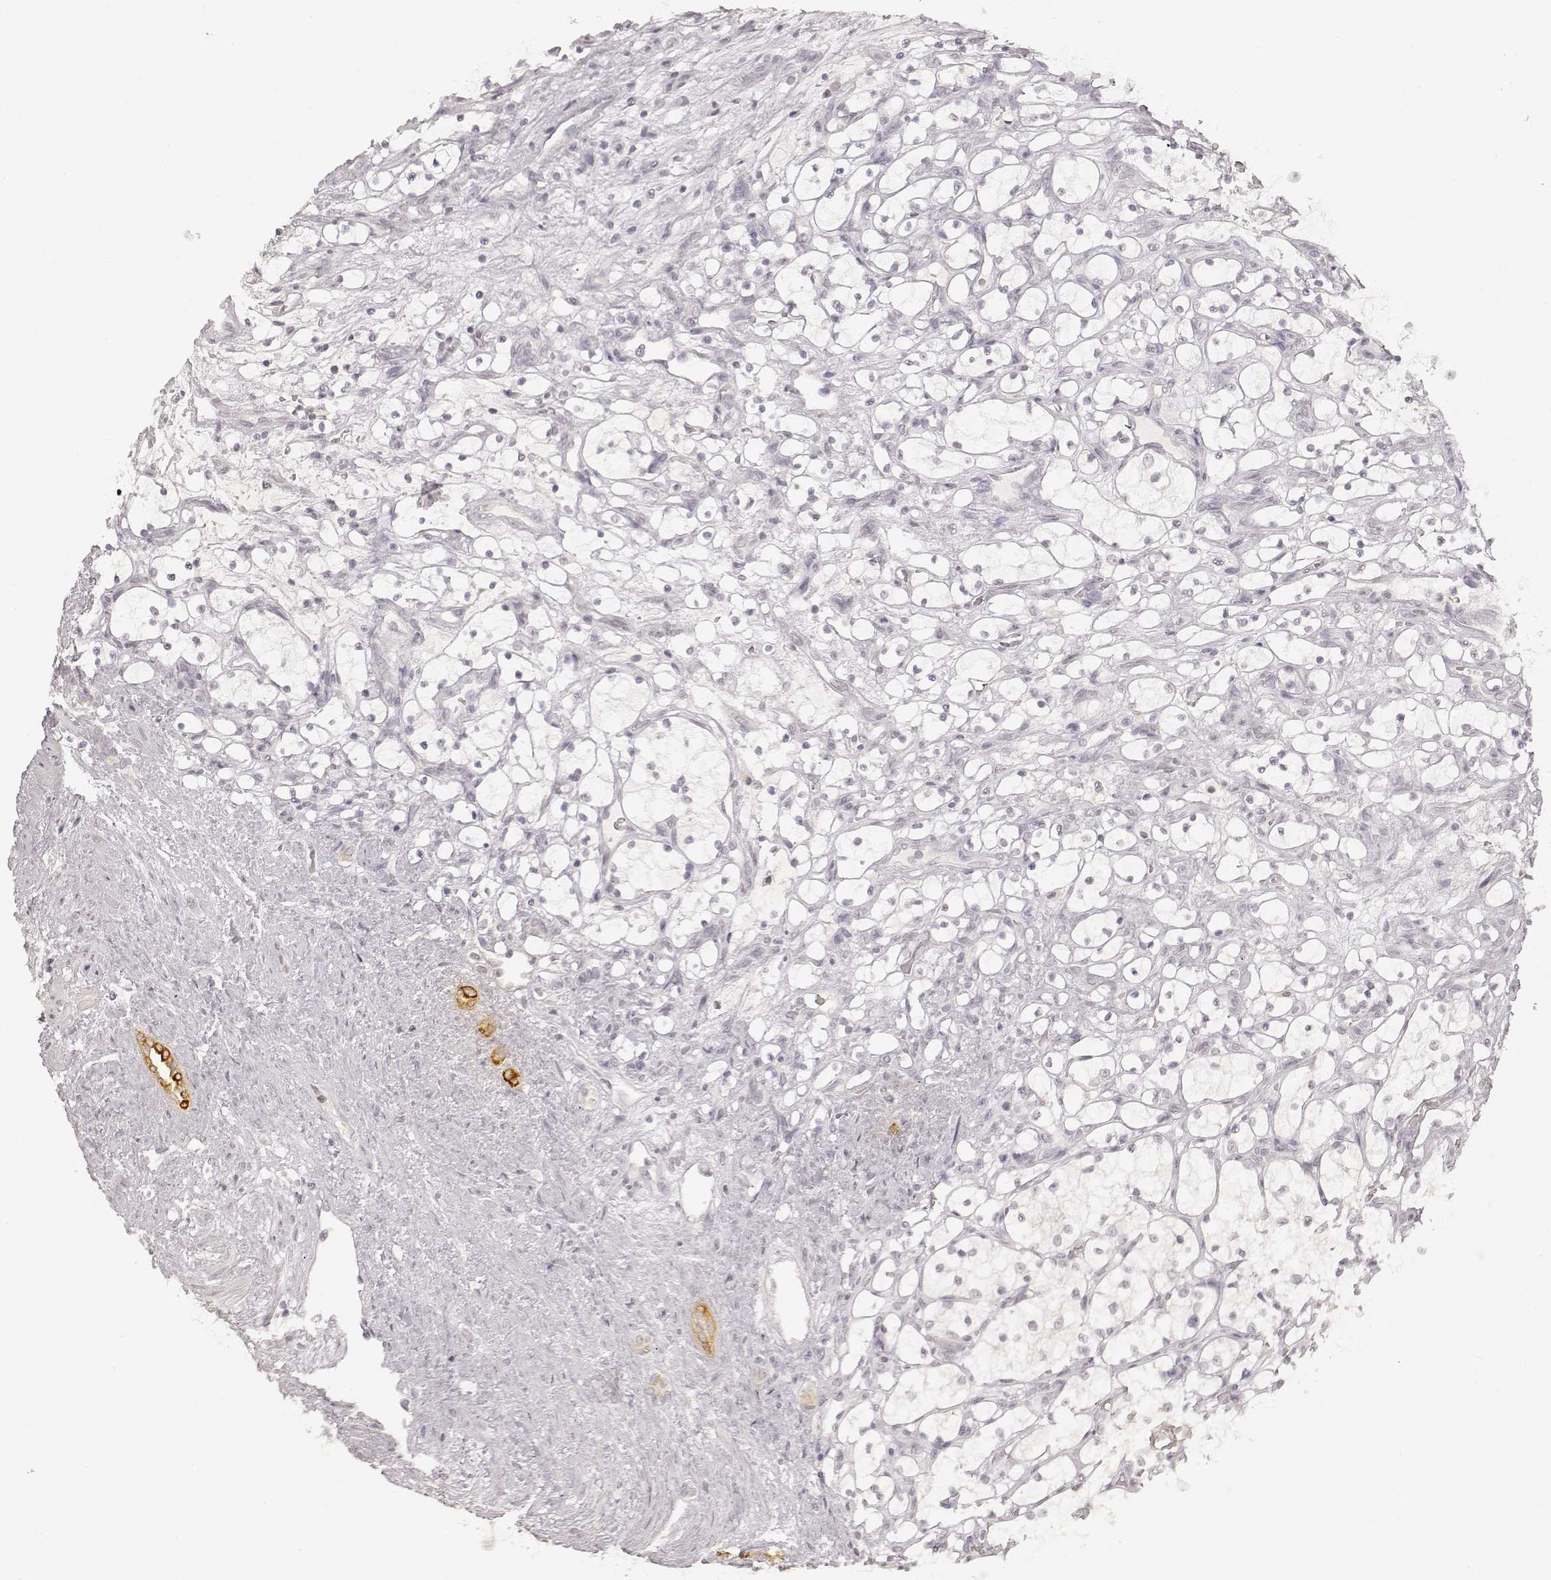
{"staining": {"intensity": "negative", "quantity": "none", "location": "none"}, "tissue": "renal cancer", "cell_type": "Tumor cells", "image_type": "cancer", "snomed": [{"axis": "morphology", "description": "Adenocarcinoma, NOS"}, {"axis": "topography", "description": "Kidney"}], "caption": "Tumor cells are negative for brown protein staining in renal adenocarcinoma.", "gene": "LAMC2", "patient": {"sex": "female", "age": 69}}